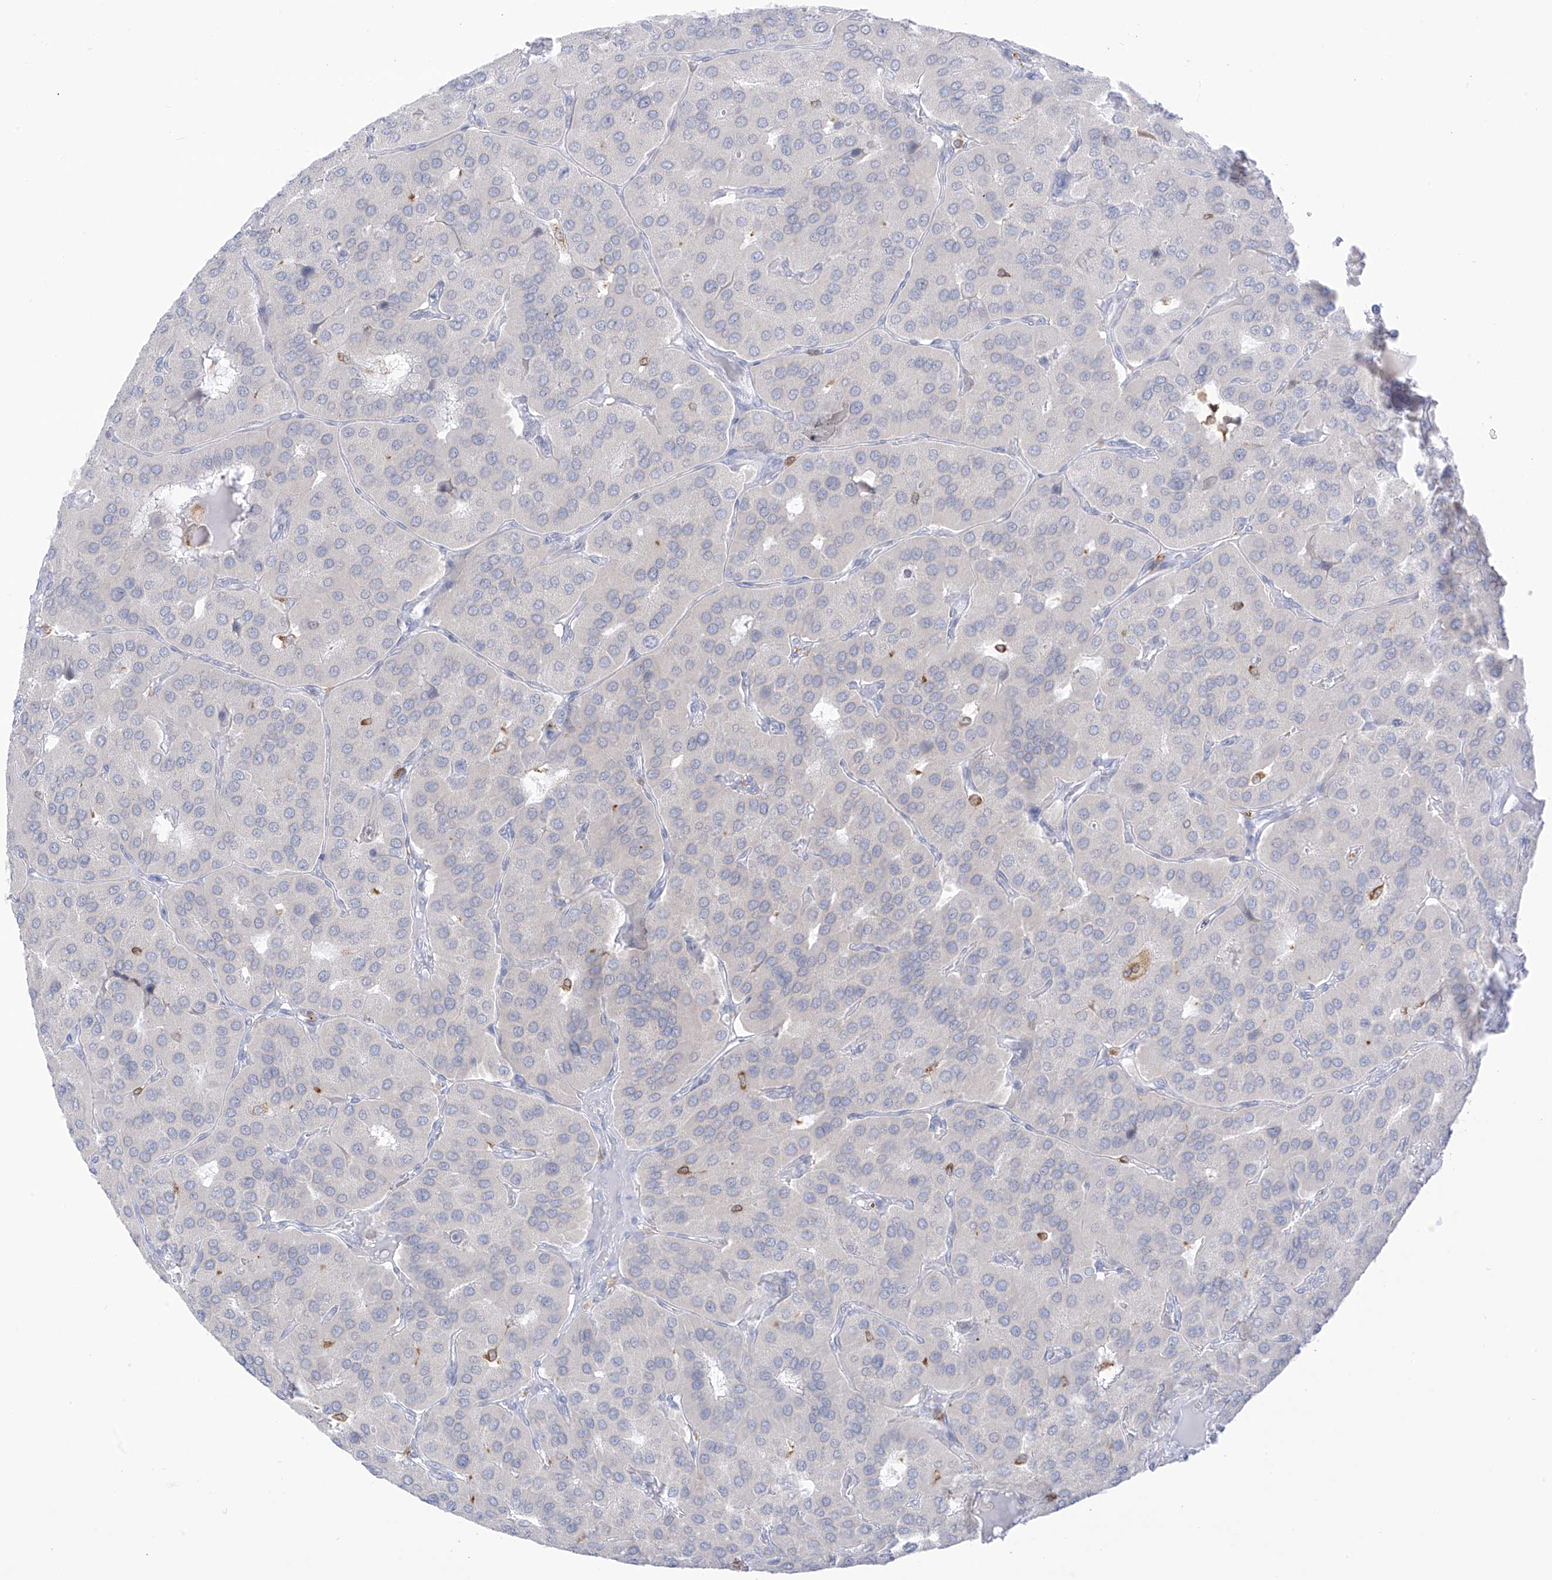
{"staining": {"intensity": "negative", "quantity": "none", "location": "none"}, "tissue": "parathyroid gland", "cell_type": "Glandular cells", "image_type": "normal", "snomed": [{"axis": "morphology", "description": "Normal tissue, NOS"}, {"axis": "morphology", "description": "Adenoma, NOS"}, {"axis": "topography", "description": "Parathyroid gland"}], "caption": "This histopathology image is of normal parathyroid gland stained with immunohistochemistry (IHC) to label a protein in brown with the nuclei are counter-stained blue. There is no positivity in glandular cells. (Brightfield microscopy of DAB (3,3'-diaminobenzidine) IHC at high magnification).", "gene": "TBXAS1", "patient": {"sex": "female", "age": 86}}